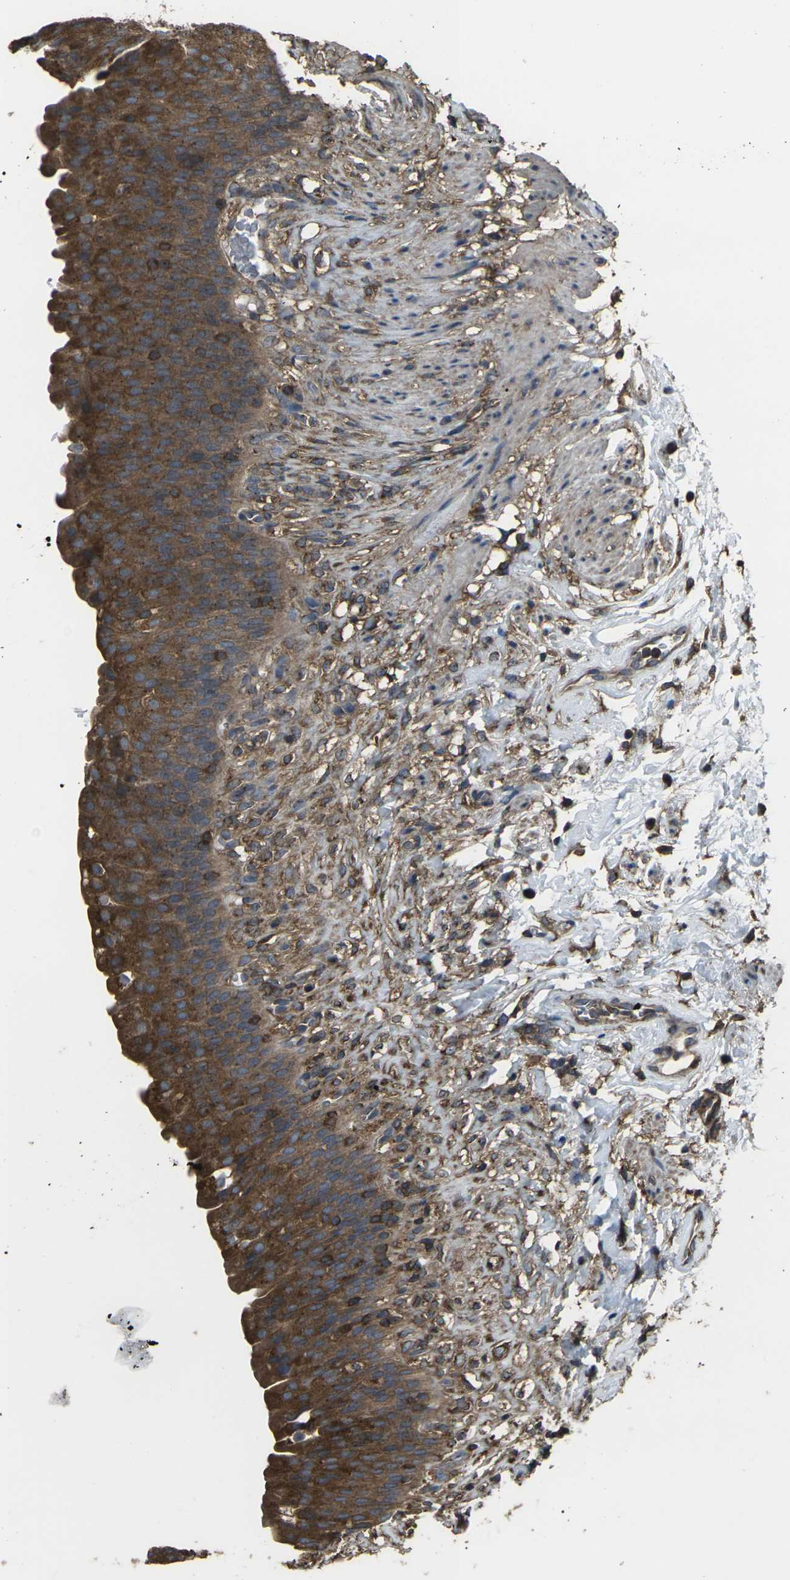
{"staining": {"intensity": "strong", "quantity": ">75%", "location": "cytoplasmic/membranous"}, "tissue": "urinary bladder", "cell_type": "Urothelial cells", "image_type": "normal", "snomed": [{"axis": "morphology", "description": "Normal tissue, NOS"}, {"axis": "topography", "description": "Urinary bladder"}], "caption": "Immunohistochemistry (IHC) staining of unremarkable urinary bladder, which shows high levels of strong cytoplasmic/membranous positivity in approximately >75% of urothelial cells indicating strong cytoplasmic/membranous protein positivity. The staining was performed using DAB (3,3'-diaminobenzidine) (brown) for protein detection and nuclei were counterstained in hematoxylin (blue).", "gene": "PRKACB", "patient": {"sex": "female", "age": 79}}